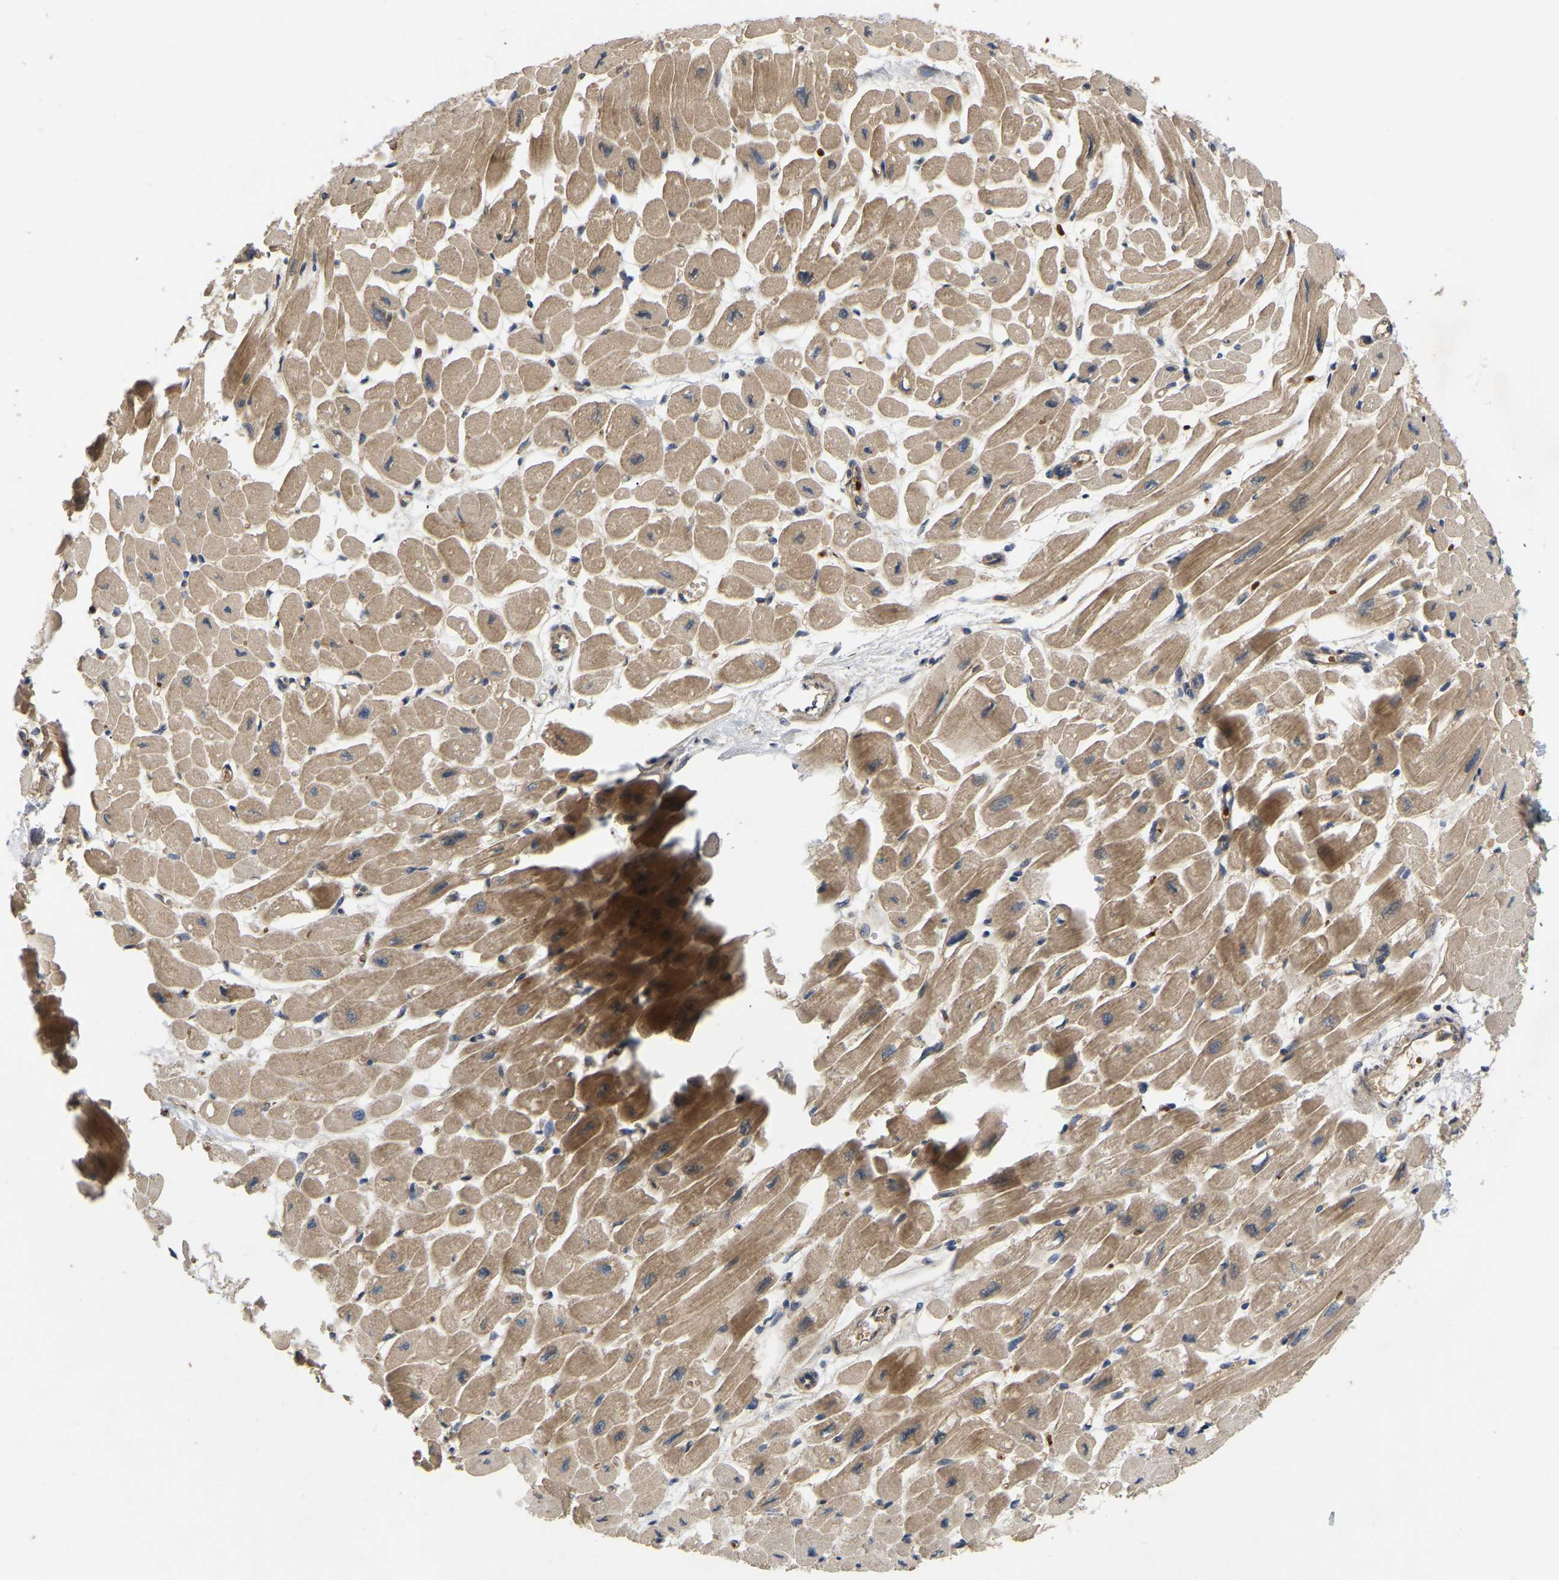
{"staining": {"intensity": "moderate", "quantity": ">75%", "location": "cytoplasmic/membranous"}, "tissue": "heart muscle", "cell_type": "Cardiomyocytes", "image_type": "normal", "snomed": [{"axis": "morphology", "description": "Normal tissue, NOS"}, {"axis": "topography", "description": "Heart"}], "caption": "Cardiomyocytes exhibit medium levels of moderate cytoplasmic/membranous positivity in about >75% of cells in normal human heart muscle.", "gene": "LIMK2", "patient": {"sex": "female", "age": 54}}